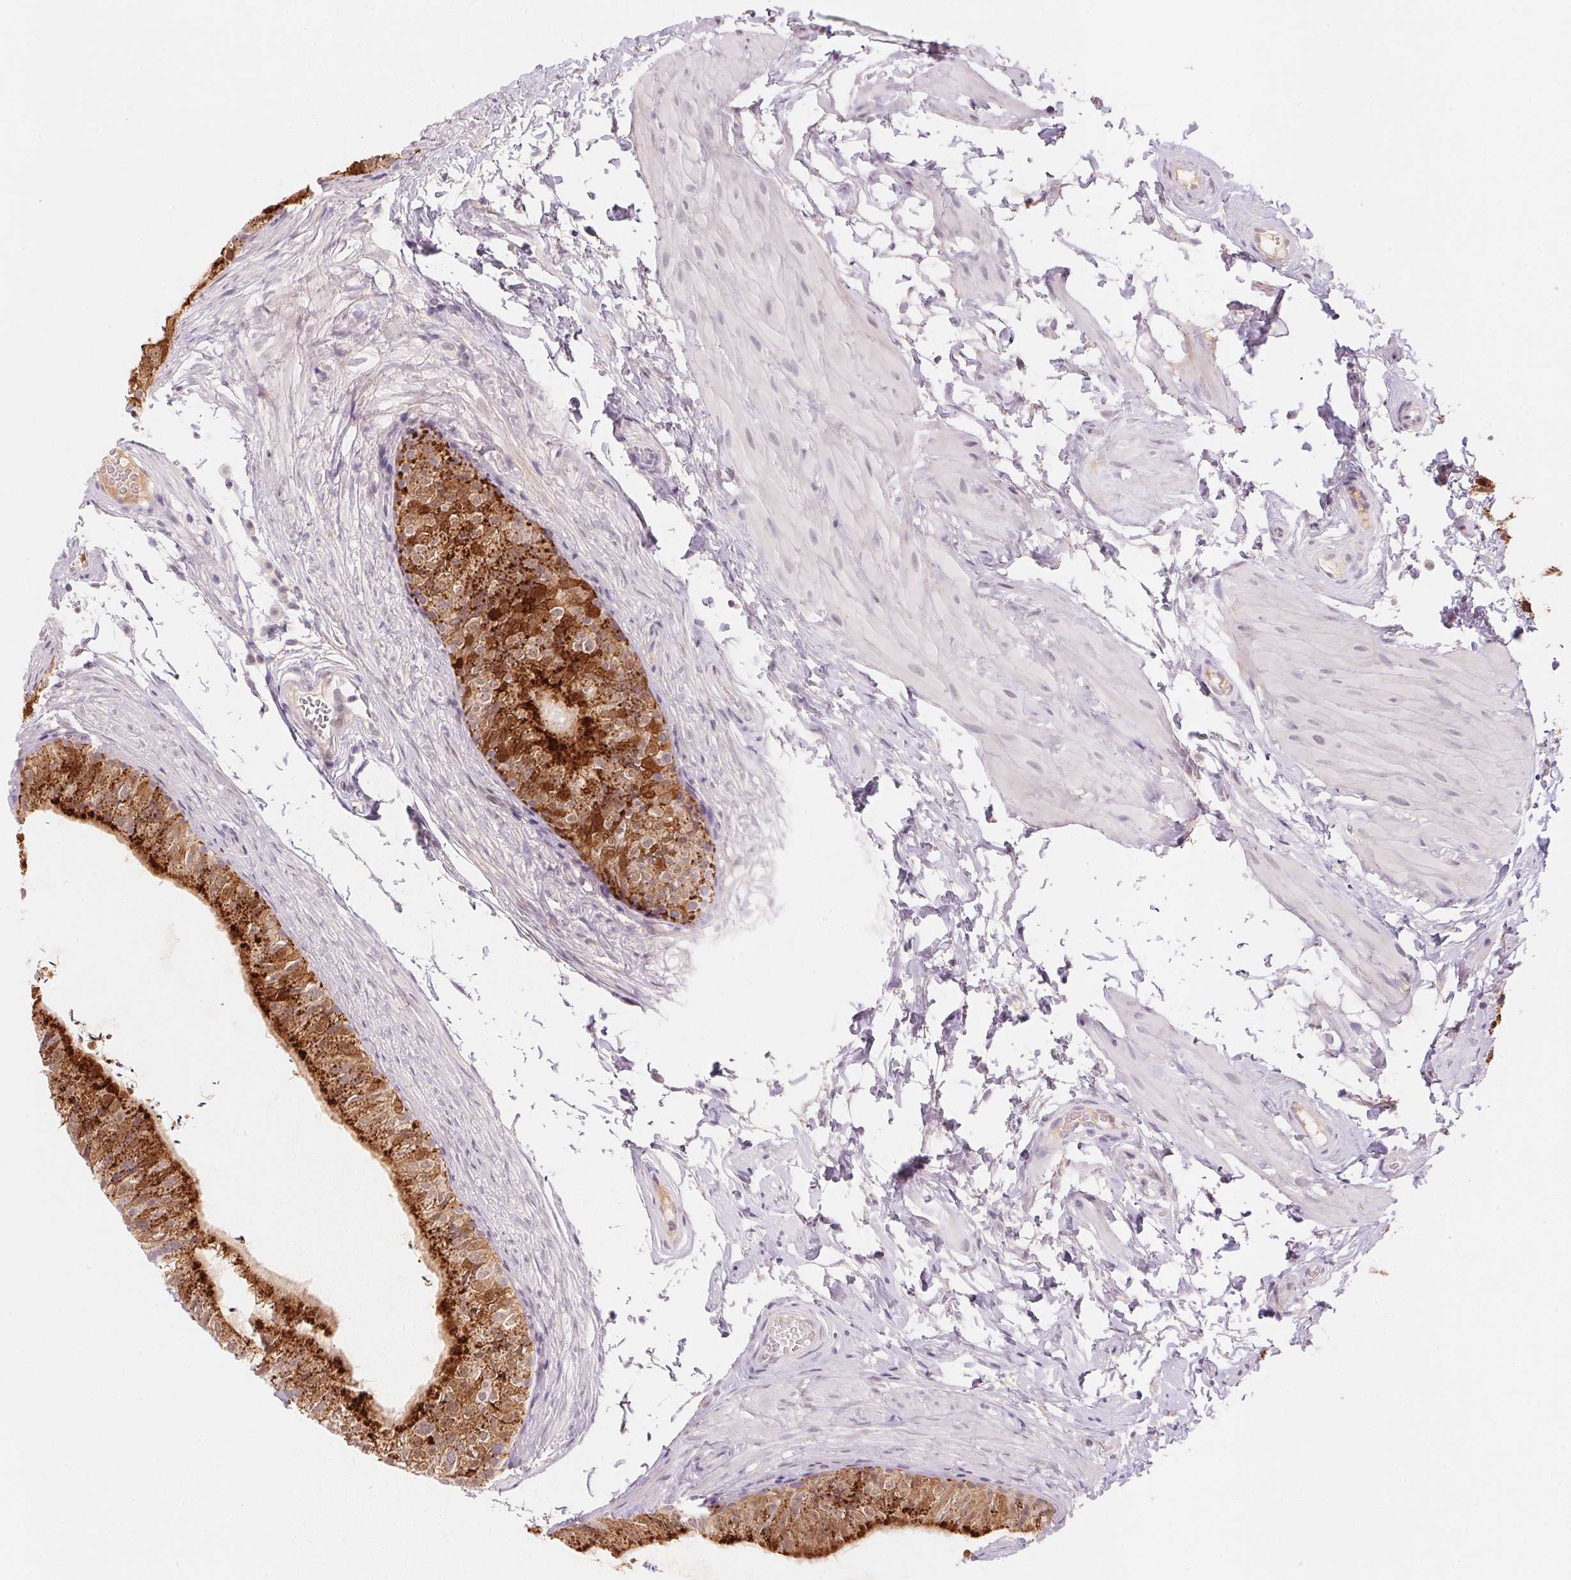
{"staining": {"intensity": "strong", "quantity": ">75%", "location": "cytoplasmic/membranous"}, "tissue": "epididymis", "cell_type": "Glandular cells", "image_type": "normal", "snomed": [{"axis": "morphology", "description": "Normal tissue, NOS"}, {"axis": "topography", "description": "Epididymis, spermatic cord, NOS"}, {"axis": "topography", "description": "Epididymis"}, {"axis": "topography", "description": "Peripheral nerve tissue"}], "caption": "Immunohistochemistry (IHC) (DAB (3,3'-diaminobenzidine)) staining of normal epididymis exhibits strong cytoplasmic/membranous protein positivity in approximately >75% of glandular cells.", "gene": "FNDC4", "patient": {"sex": "male", "age": 29}}